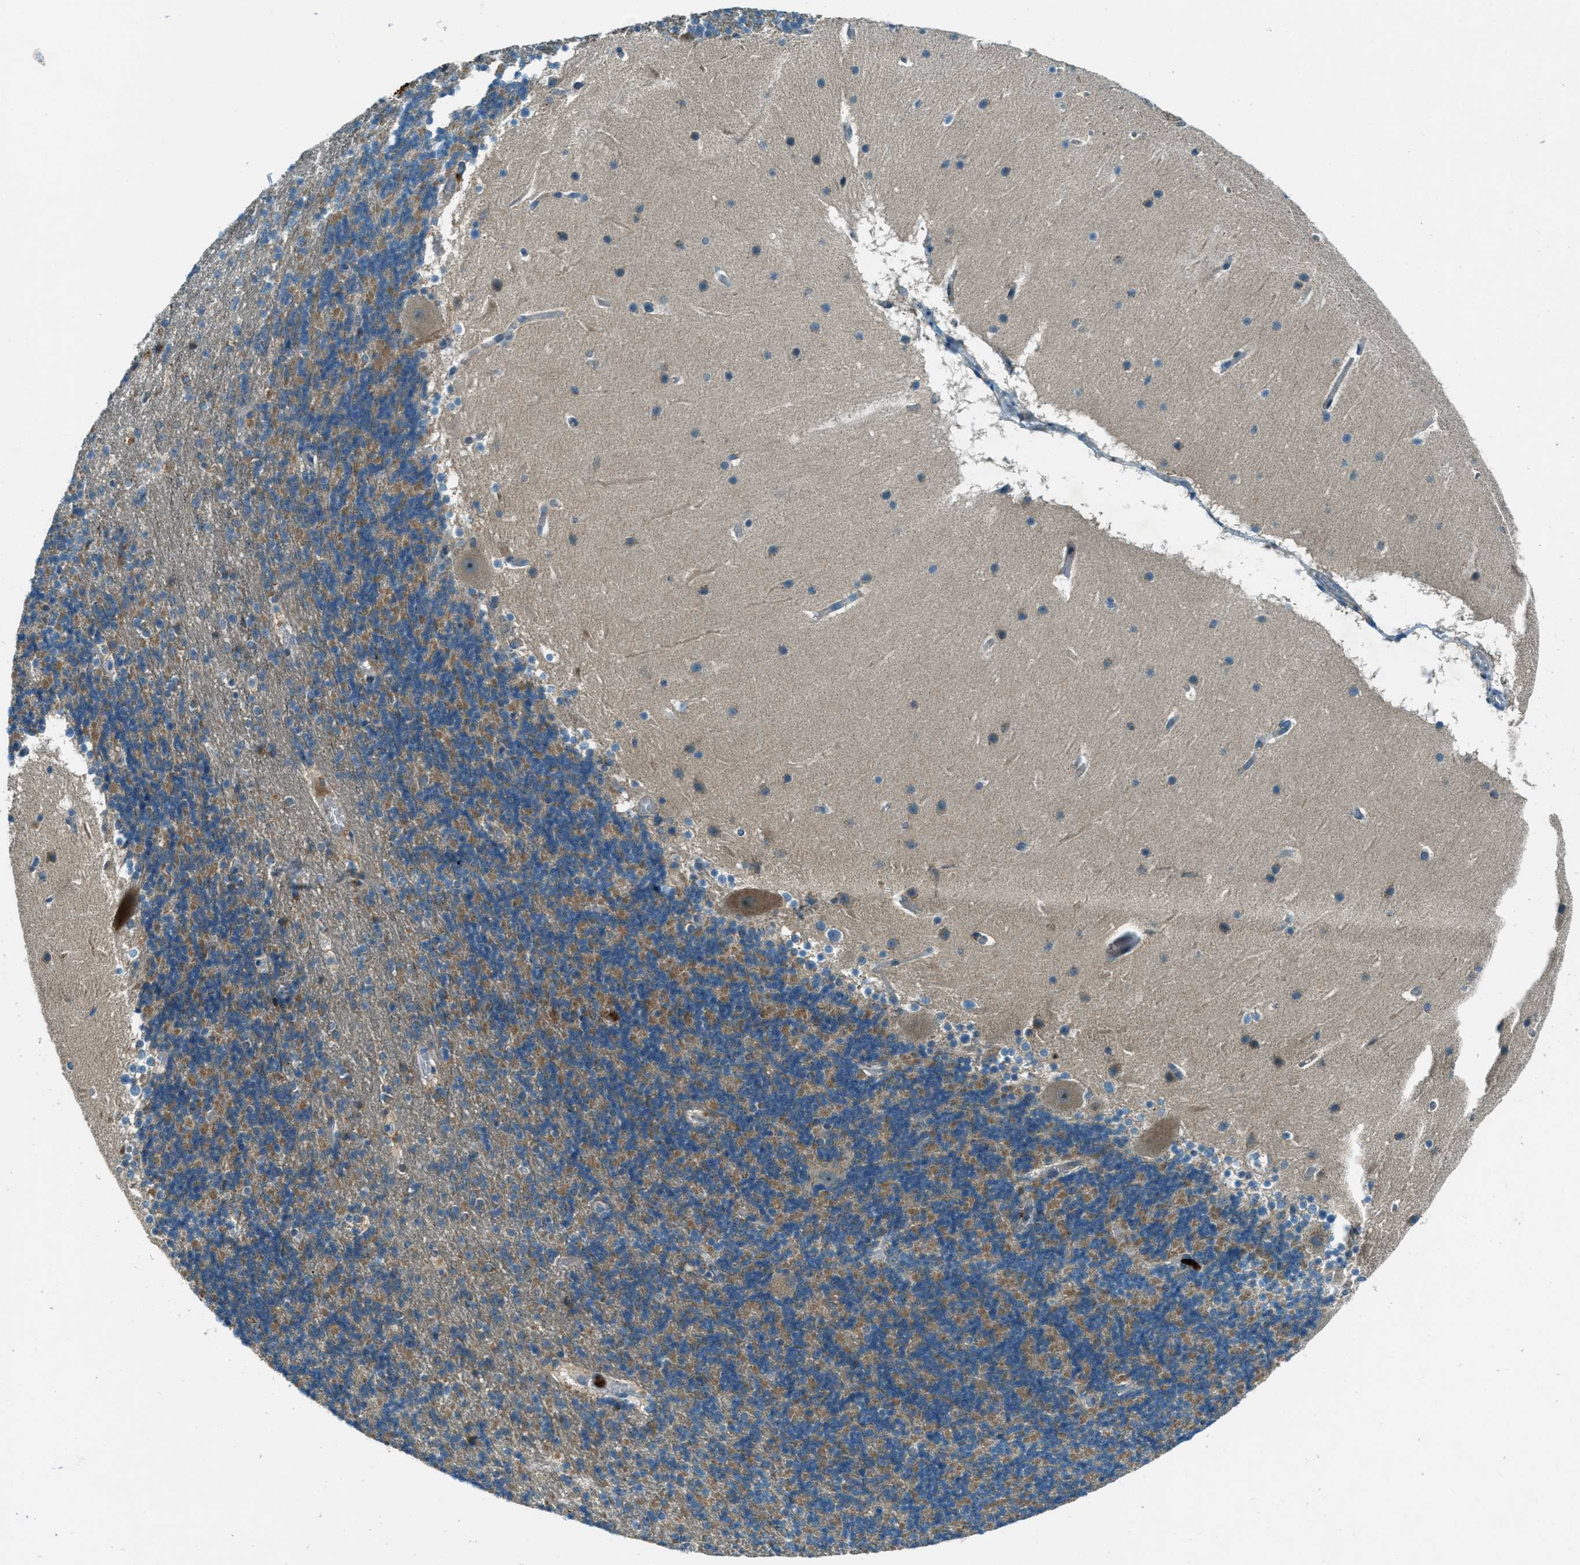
{"staining": {"intensity": "moderate", "quantity": "25%-75%", "location": "cytoplasmic/membranous"}, "tissue": "cerebellum", "cell_type": "Cells in granular layer", "image_type": "normal", "snomed": [{"axis": "morphology", "description": "Normal tissue, NOS"}, {"axis": "topography", "description": "Cerebellum"}], "caption": "Immunohistochemical staining of unremarkable cerebellum demonstrates moderate cytoplasmic/membranous protein expression in about 25%-75% of cells in granular layer.", "gene": "FAR1", "patient": {"sex": "male", "age": 45}}